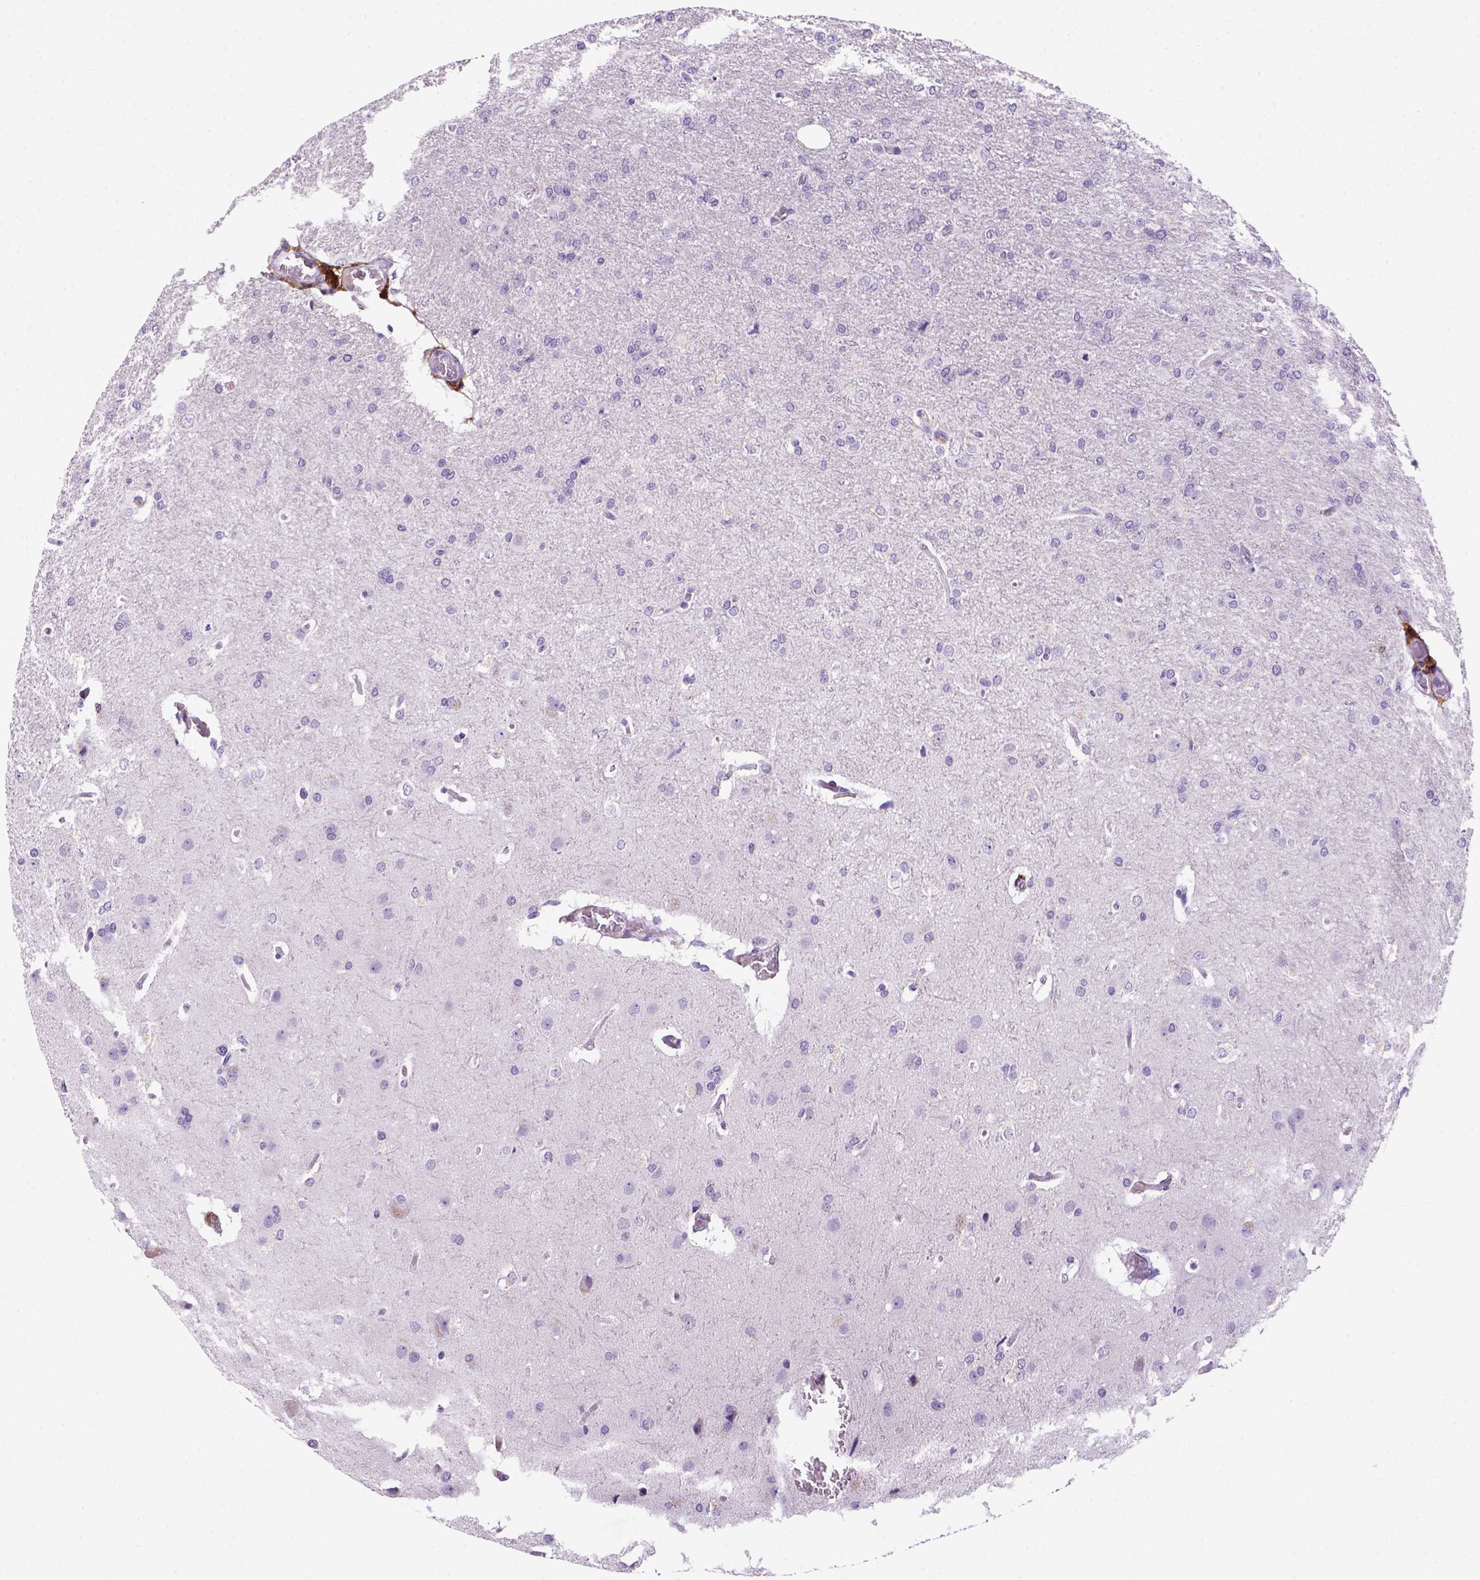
{"staining": {"intensity": "negative", "quantity": "none", "location": "none"}, "tissue": "glioma", "cell_type": "Tumor cells", "image_type": "cancer", "snomed": [{"axis": "morphology", "description": "Glioma, malignant, High grade"}, {"axis": "topography", "description": "Brain"}], "caption": "This is an immunohistochemistry photomicrograph of malignant glioma (high-grade). There is no positivity in tumor cells.", "gene": "CD14", "patient": {"sex": "male", "age": 68}}